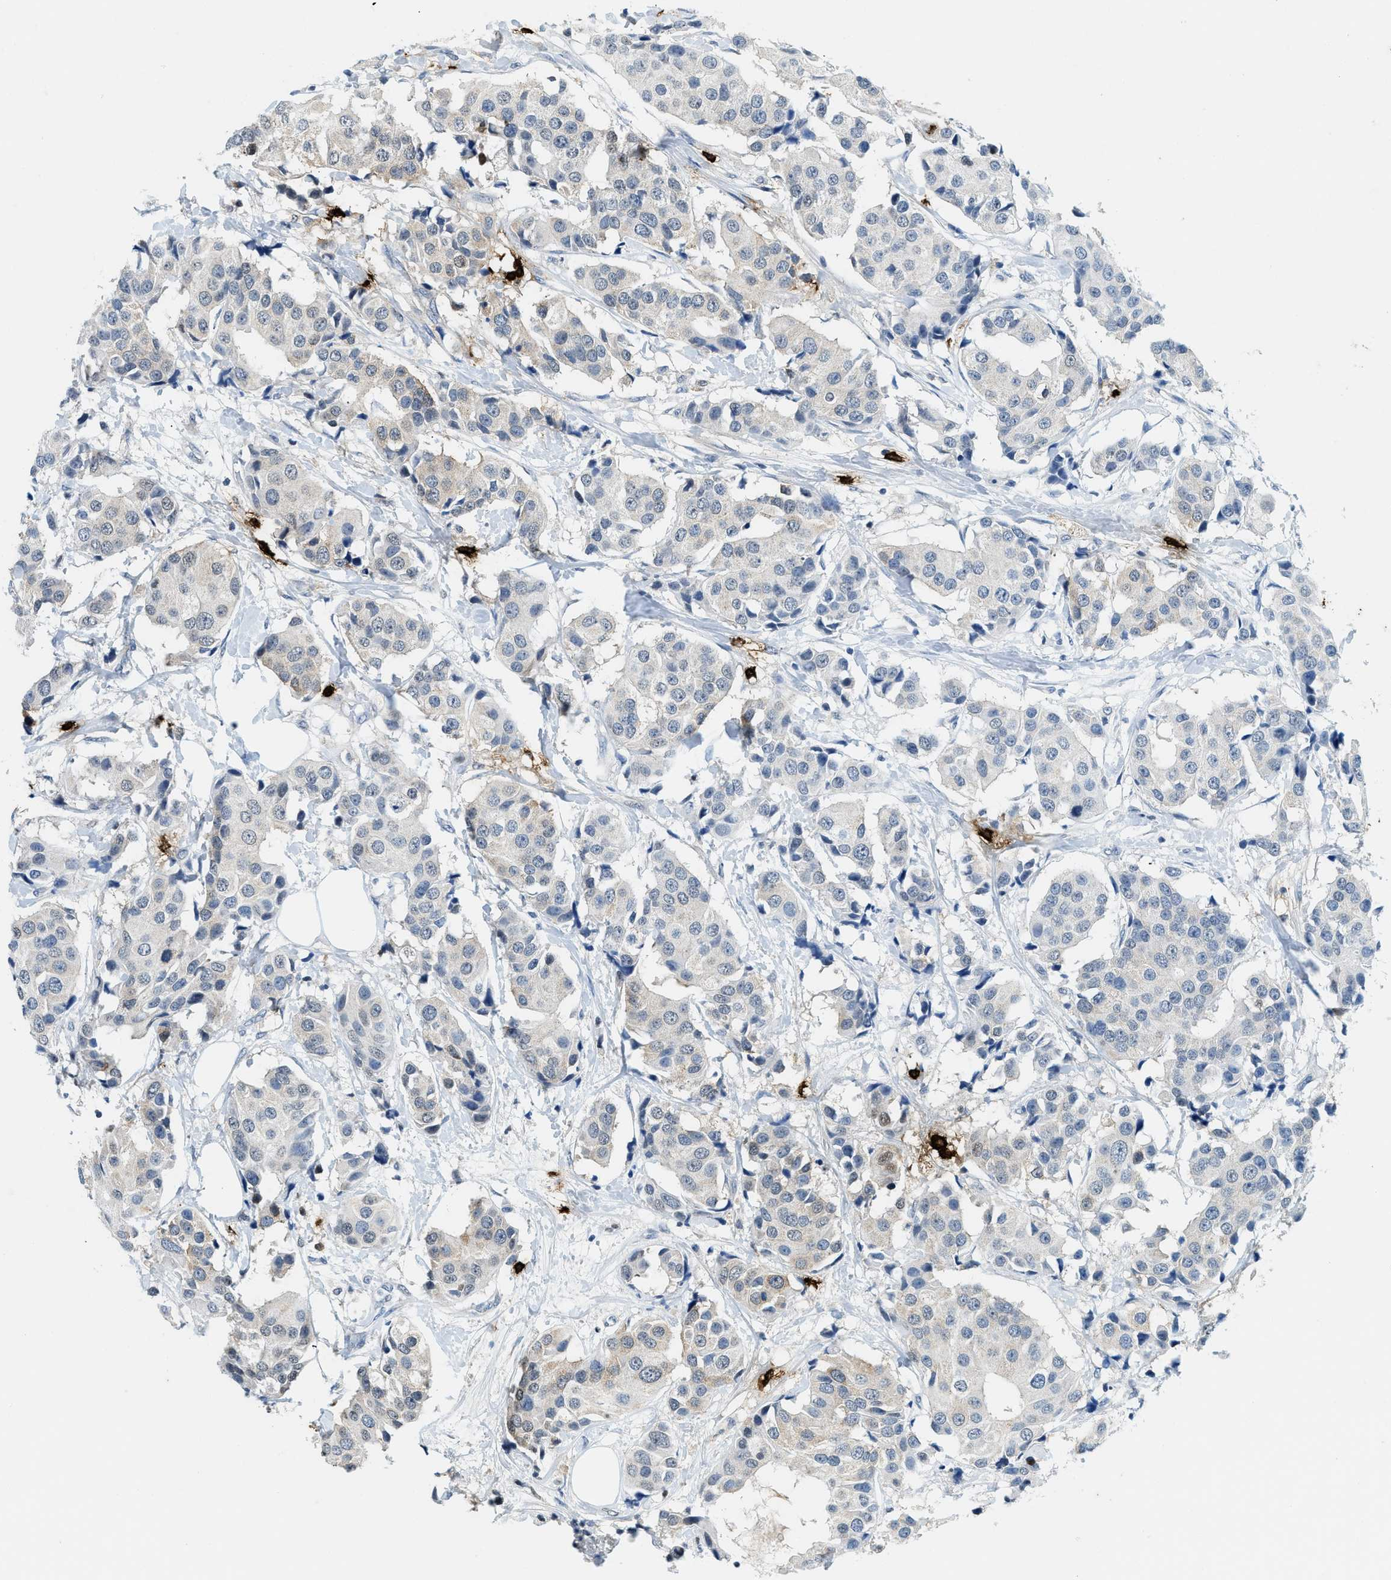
{"staining": {"intensity": "negative", "quantity": "none", "location": "none"}, "tissue": "breast cancer", "cell_type": "Tumor cells", "image_type": "cancer", "snomed": [{"axis": "morphology", "description": "Normal tissue, NOS"}, {"axis": "morphology", "description": "Duct carcinoma"}, {"axis": "topography", "description": "Breast"}], "caption": "IHC of intraductal carcinoma (breast) demonstrates no expression in tumor cells. (Brightfield microscopy of DAB (3,3'-diaminobenzidine) IHC at high magnification).", "gene": "TPSAB1", "patient": {"sex": "female", "age": 39}}